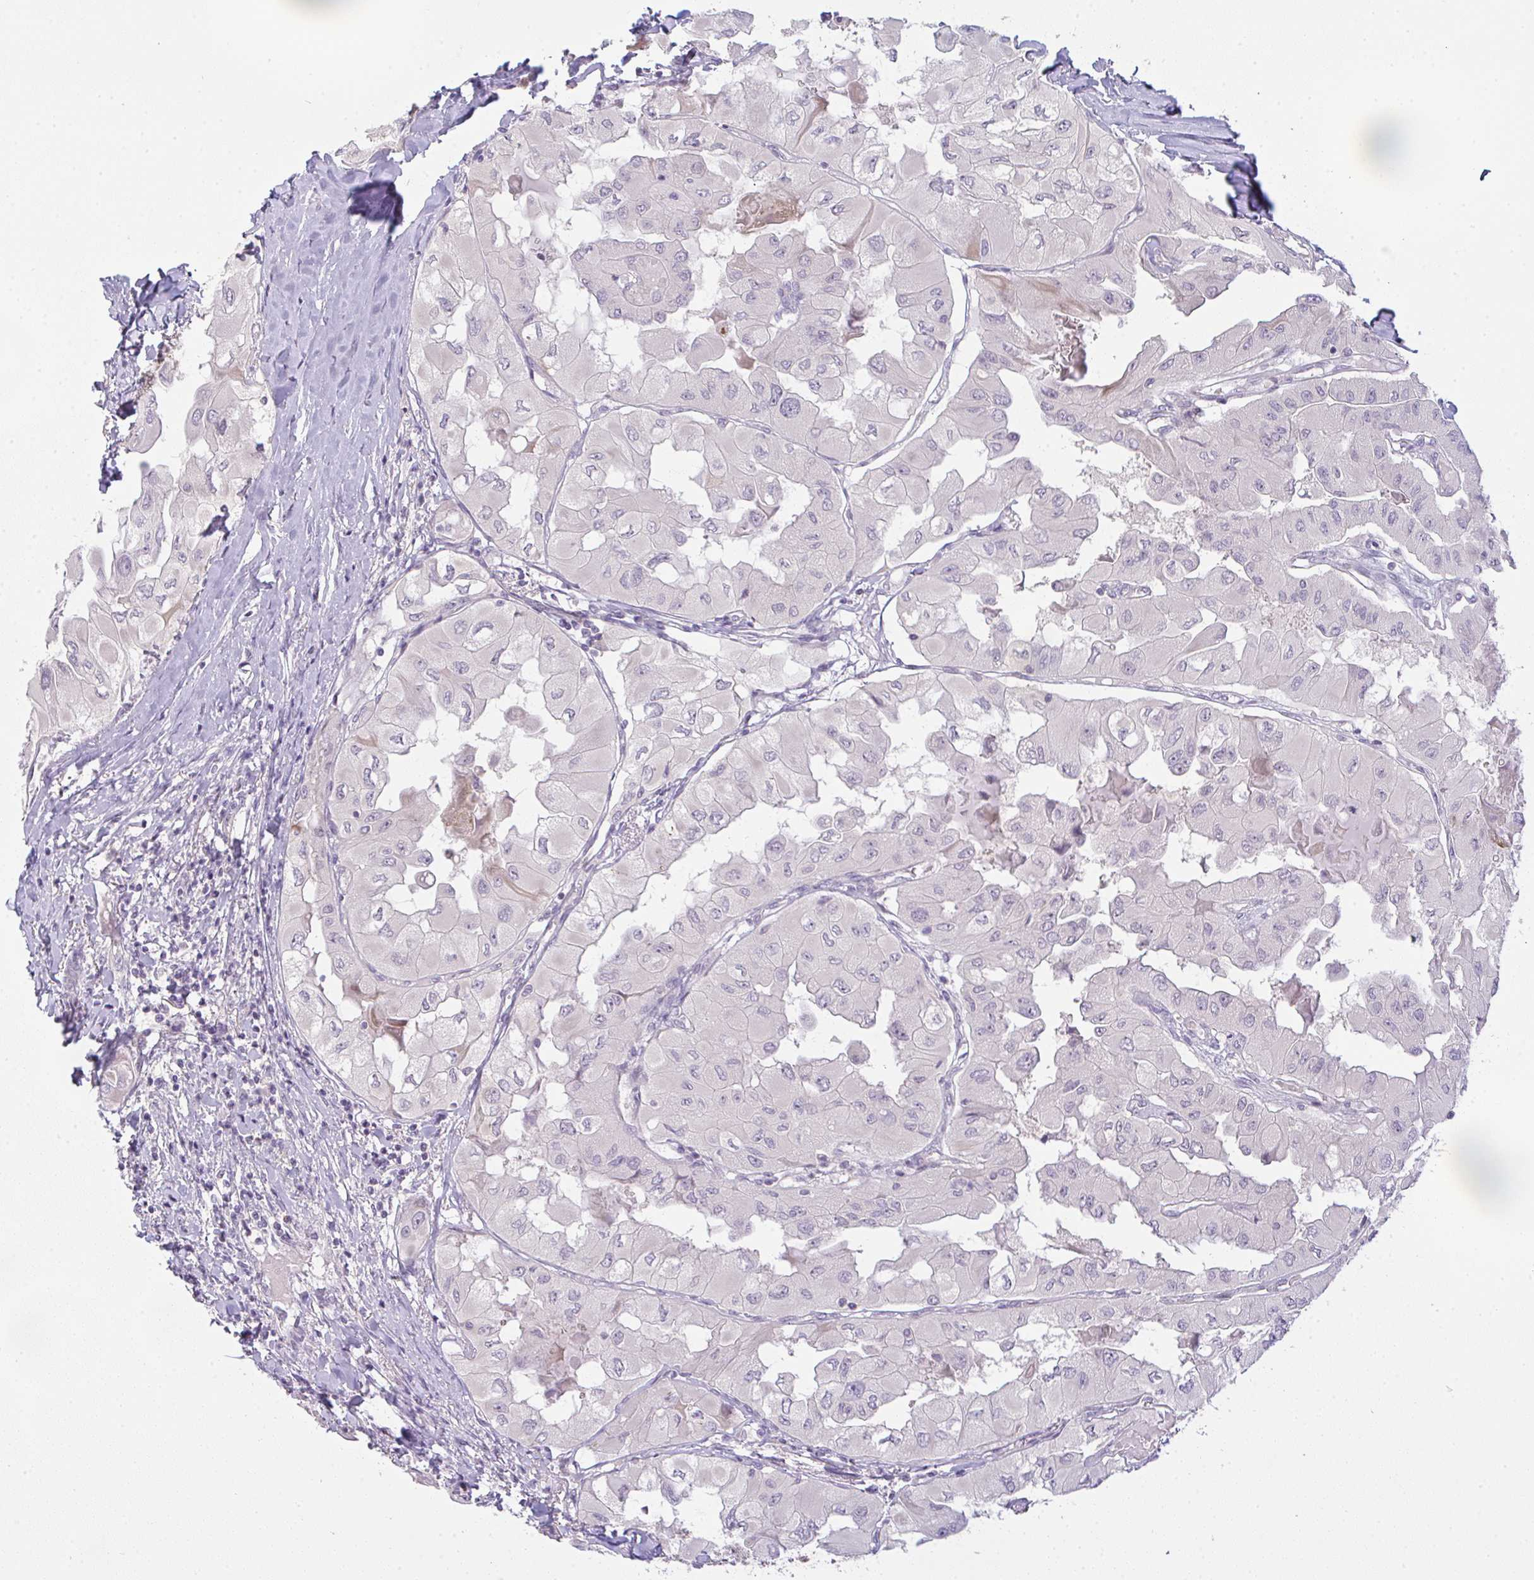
{"staining": {"intensity": "negative", "quantity": "none", "location": "none"}, "tissue": "thyroid cancer", "cell_type": "Tumor cells", "image_type": "cancer", "snomed": [{"axis": "morphology", "description": "Normal tissue, NOS"}, {"axis": "morphology", "description": "Papillary adenocarcinoma, NOS"}, {"axis": "topography", "description": "Thyroid gland"}], "caption": "This is an immunohistochemistry micrograph of human thyroid cancer. There is no staining in tumor cells.", "gene": "CSE1L", "patient": {"sex": "female", "age": 59}}